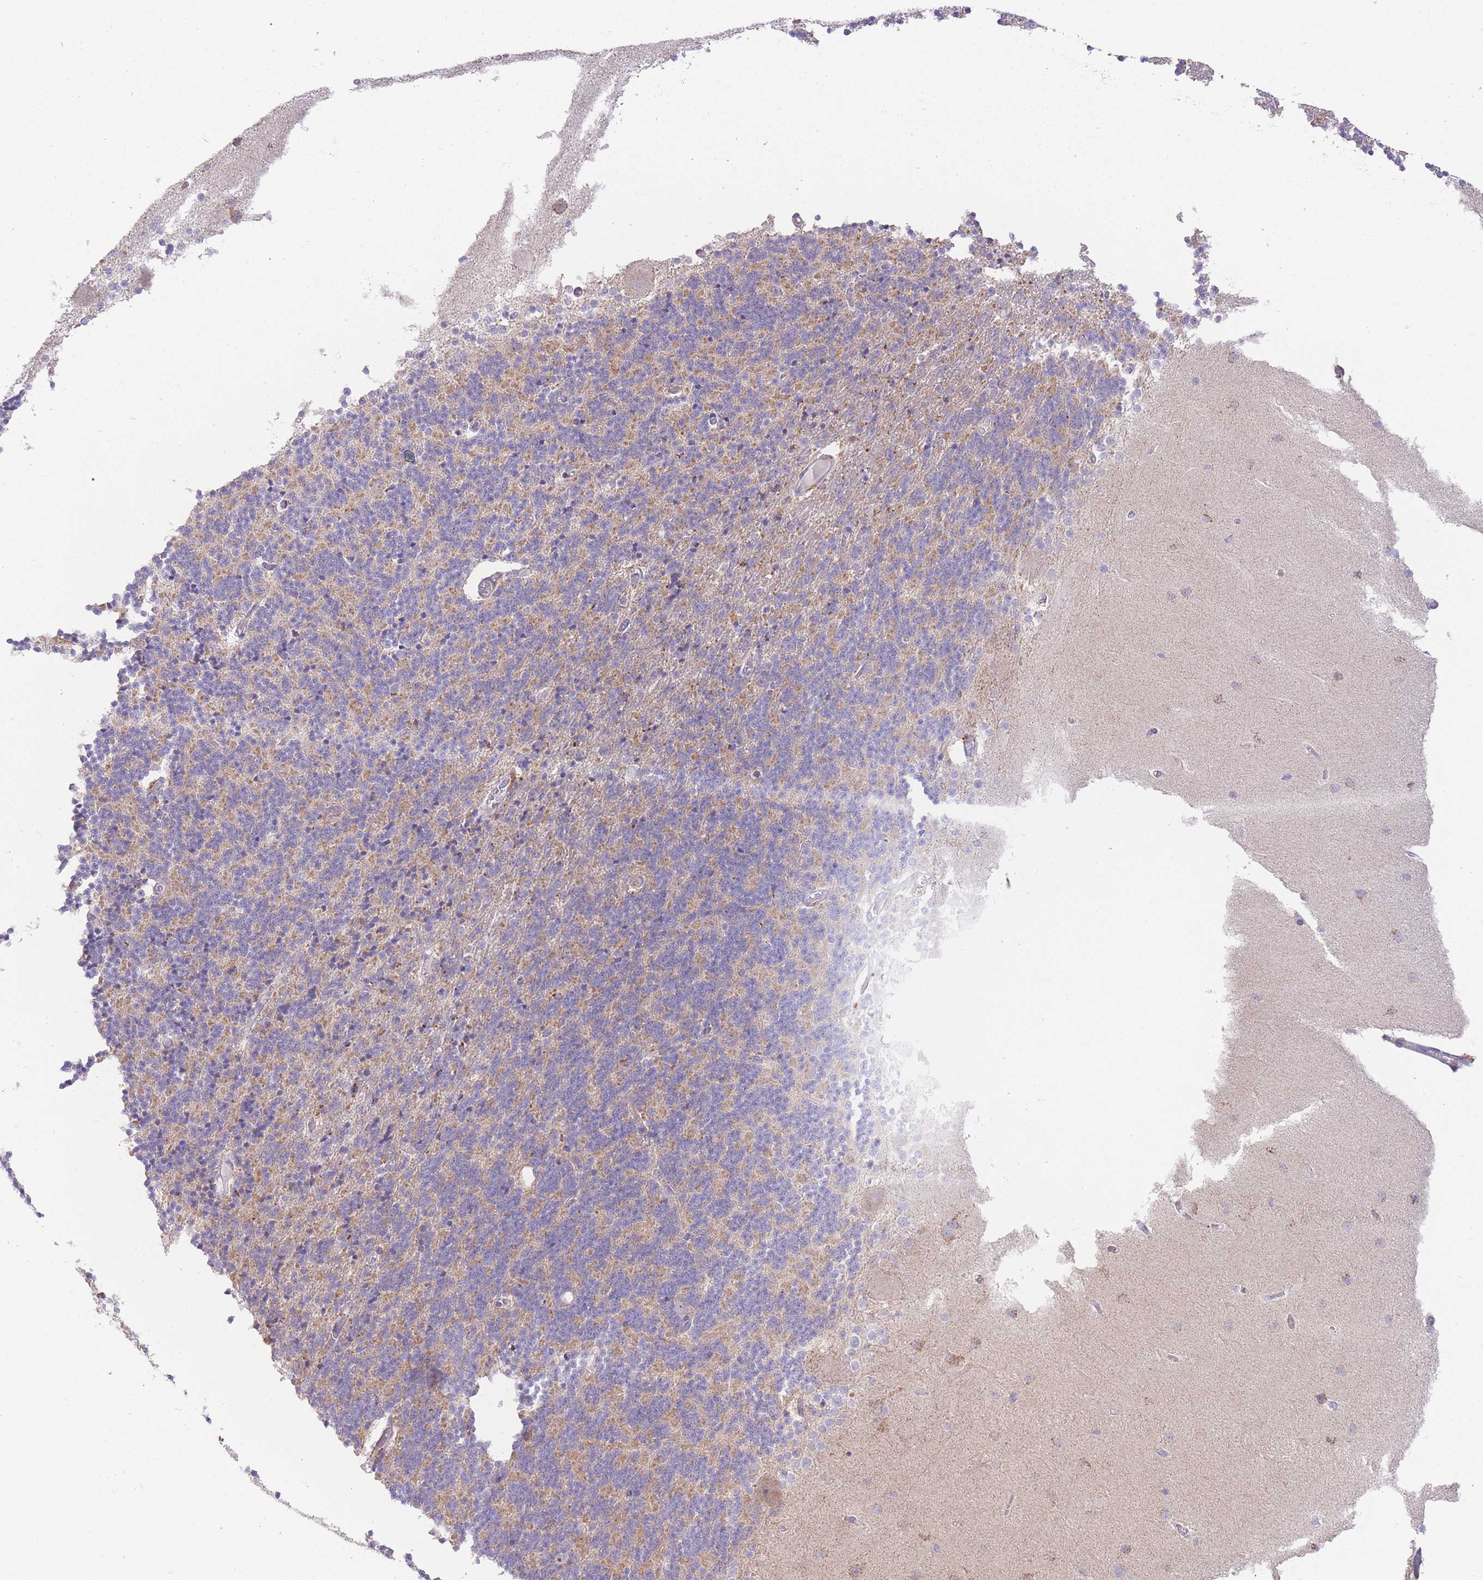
{"staining": {"intensity": "moderate", "quantity": "25%-75%", "location": "cytoplasmic/membranous"}, "tissue": "cerebellum", "cell_type": "Cells in granular layer", "image_type": "normal", "snomed": [{"axis": "morphology", "description": "Normal tissue, NOS"}, {"axis": "topography", "description": "Cerebellum"}], "caption": "Immunohistochemical staining of benign cerebellum exhibits medium levels of moderate cytoplasmic/membranous staining in about 25%-75% of cells in granular layer.", "gene": "BOLA2B", "patient": {"sex": "female", "age": 54}}